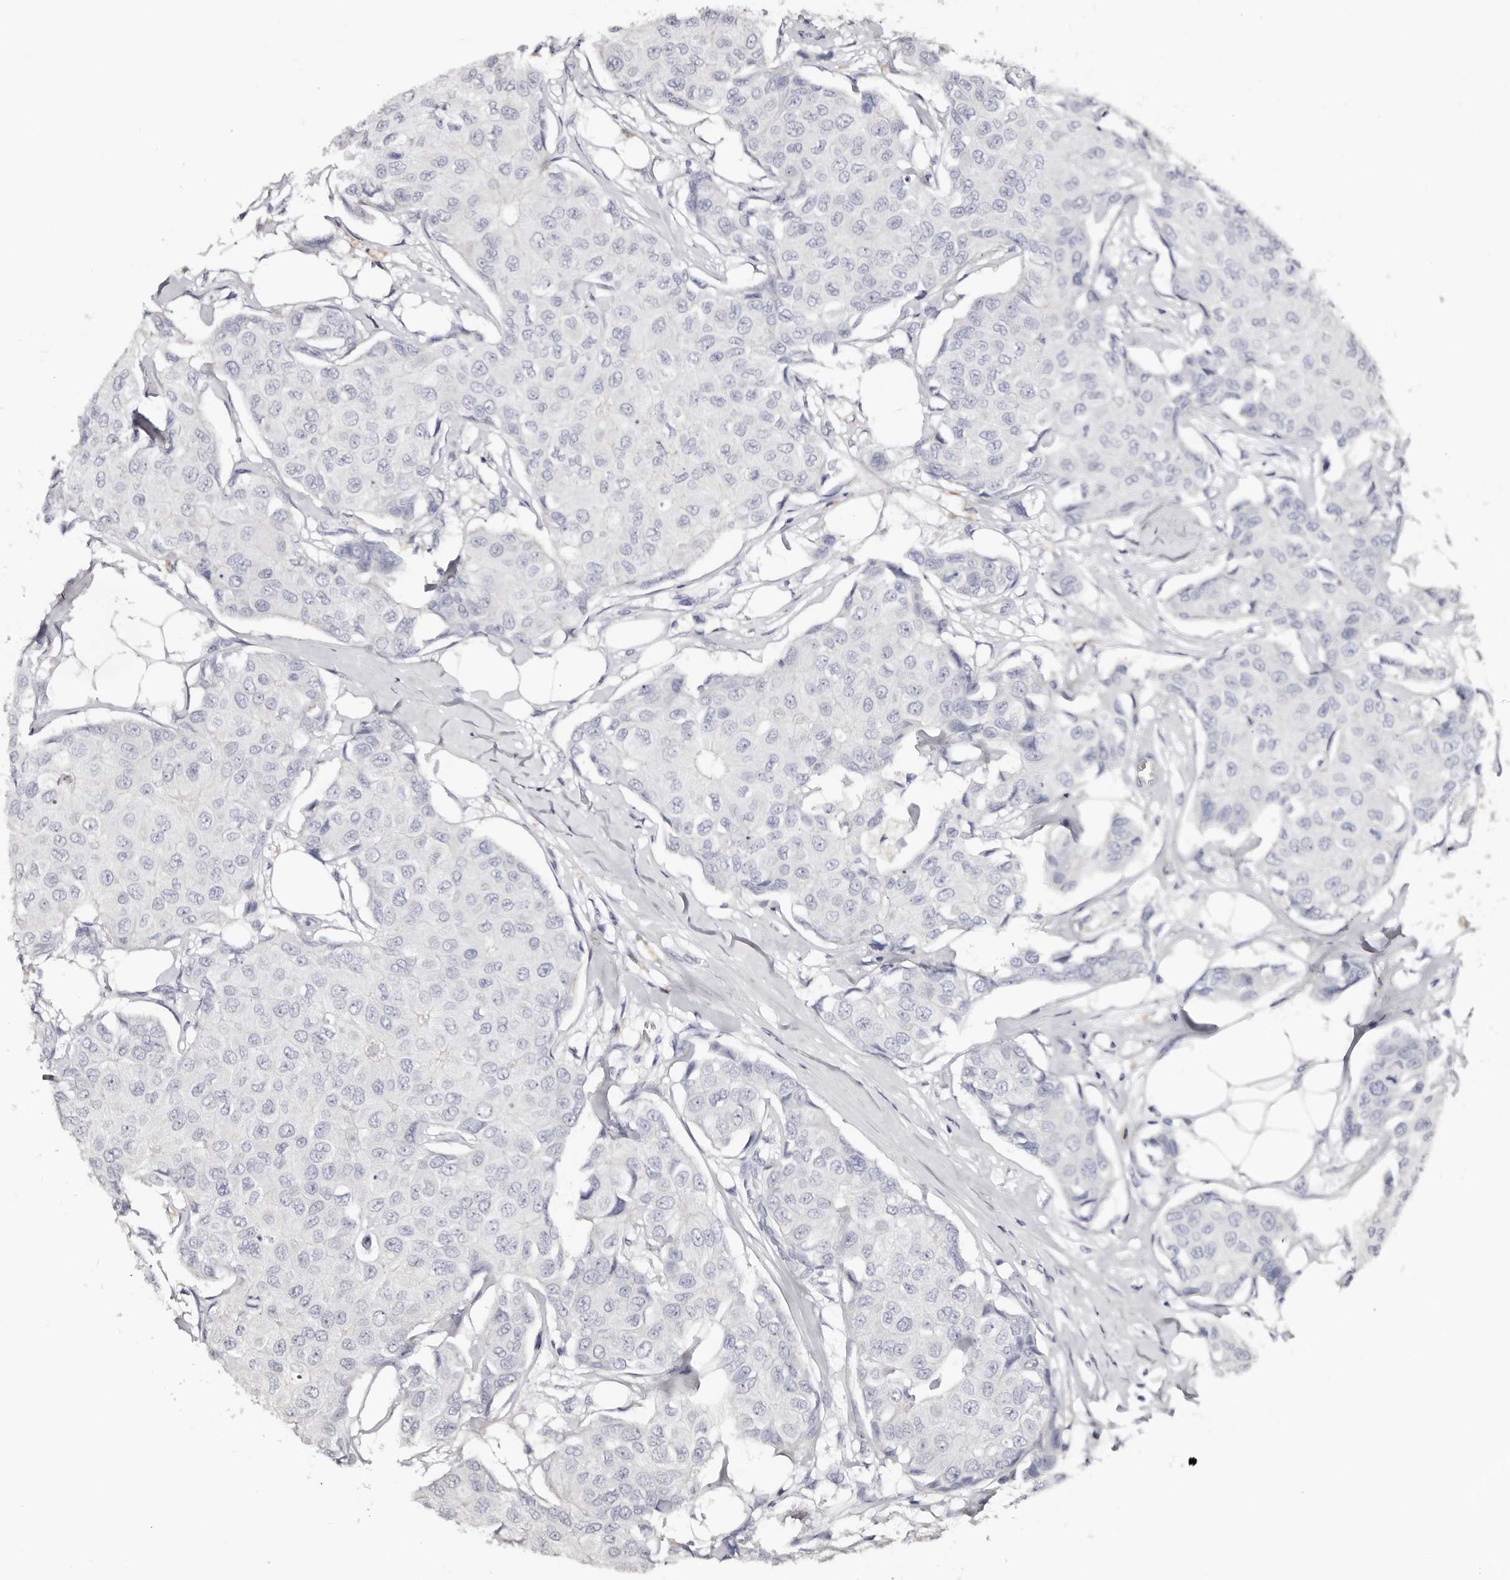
{"staining": {"intensity": "negative", "quantity": "none", "location": "none"}, "tissue": "breast cancer", "cell_type": "Tumor cells", "image_type": "cancer", "snomed": [{"axis": "morphology", "description": "Duct carcinoma"}, {"axis": "topography", "description": "Breast"}], "caption": "This photomicrograph is of breast intraductal carcinoma stained with immunohistochemistry (IHC) to label a protein in brown with the nuclei are counter-stained blue. There is no expression in tumor cells.", "gene": "AKNAD1", "patient": {"sex": "female", "age": 80}}